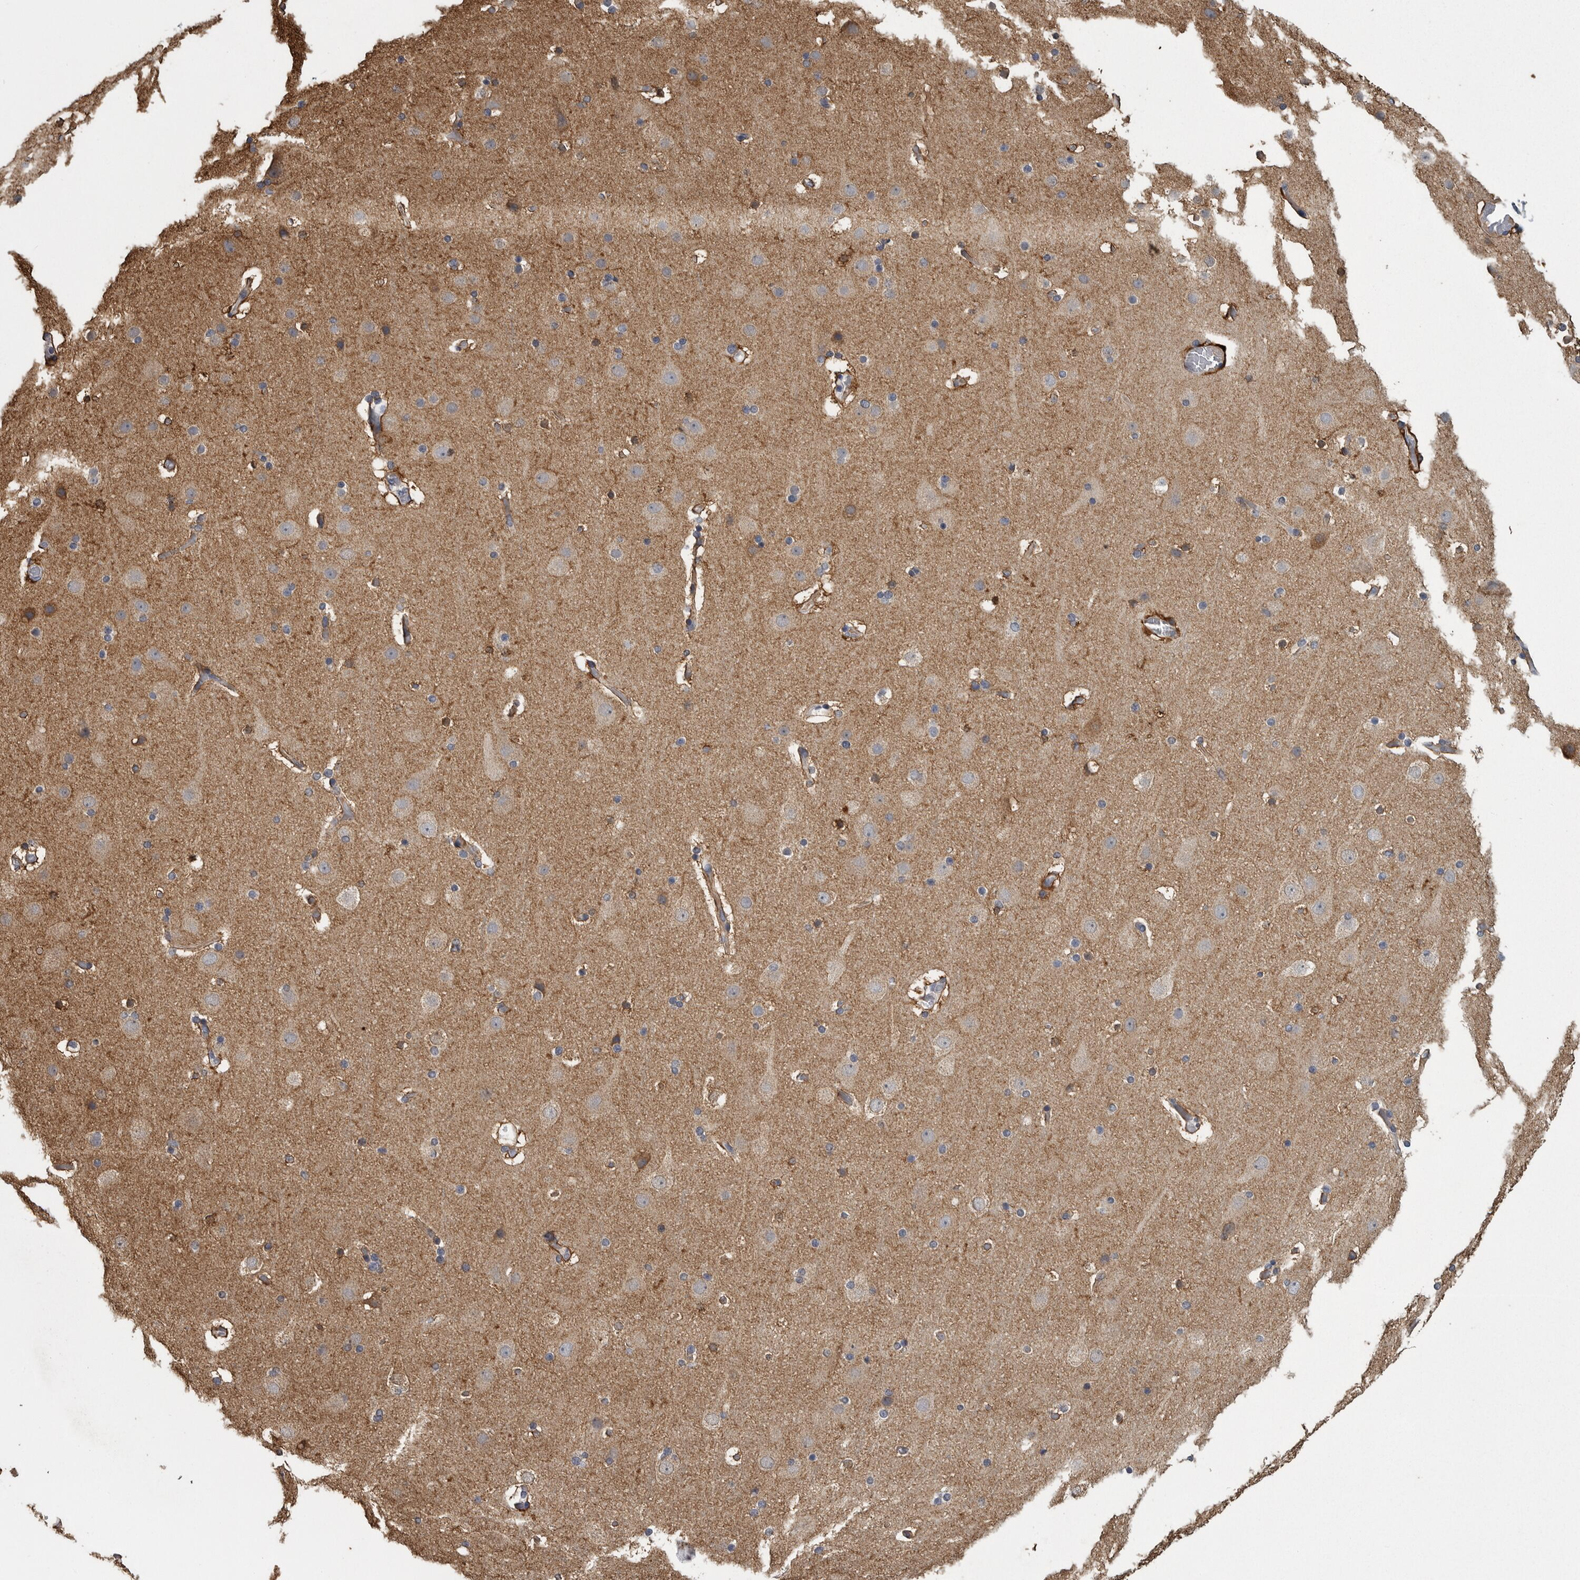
{"staining": {"intensity": "negative", "quantity": "none", "location": "none"}, "tissue": "cerebral cortex", "cell_type": "Endothelial cells", "image_type": "normal", "snomed": [{"axis": "morphology", "description": "Normal tissue, NOS"}, {"axis": "topography", "description": "Cerebral cortex"}], "caption": "High magnification brightfield microscopy of normal cerebral cortex stained with DAB (3,3'-diaminobenzidine) (brown) and counterstained with hematoxylin (blue): endothelial cells show no significant expression. Brightfield microscopy of immunohistochemistry (IHC) stained with DAB (brown) and hematoxylin (blue), captured at high magnification.", "gene": "FRK", "patient": {"sex": "male", "age": 57}}